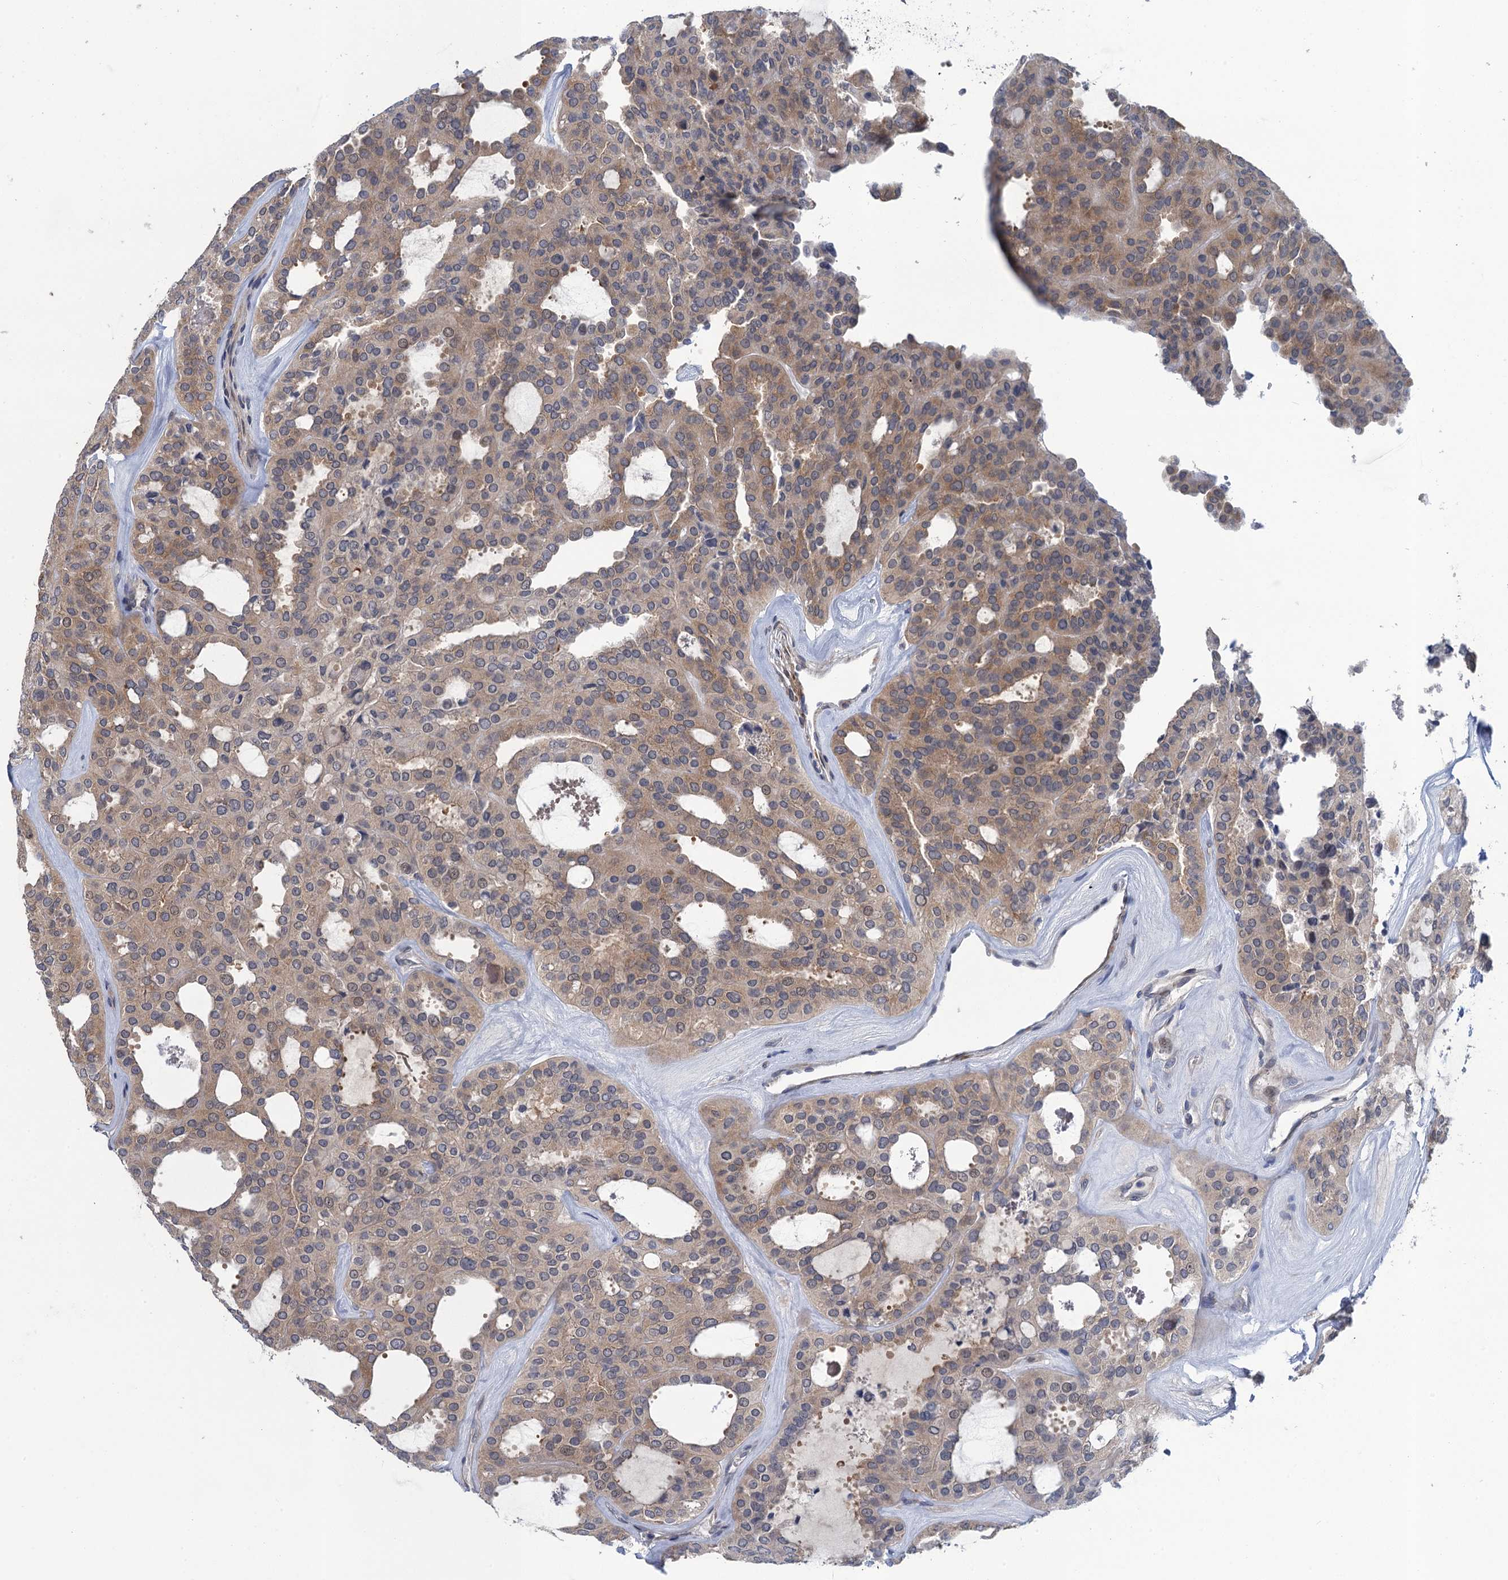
{"staining": {"intensity": "weak", "quantity": ">75%", "location": "cytoplasmic/membranous"}, "tissue": "thyroid cancer", "cell_type": "Tumor cells", "image_type": "cancer", "snomed": [{"axis": "morphology", "description": "Follicular adenoma carcinoma, NOS"}, {"axis": "topography", "description": "Thyroid gland"}], "caption": "Brown immunohistochemical staining in thyroid cancer (follicular adenoma carcinoma) reveals weak cytoplasmic/membranous expression in approximately >75% of tumor cells.", "gene": "MRFAP1", "patient": {"sex": "male", "age": 75}}